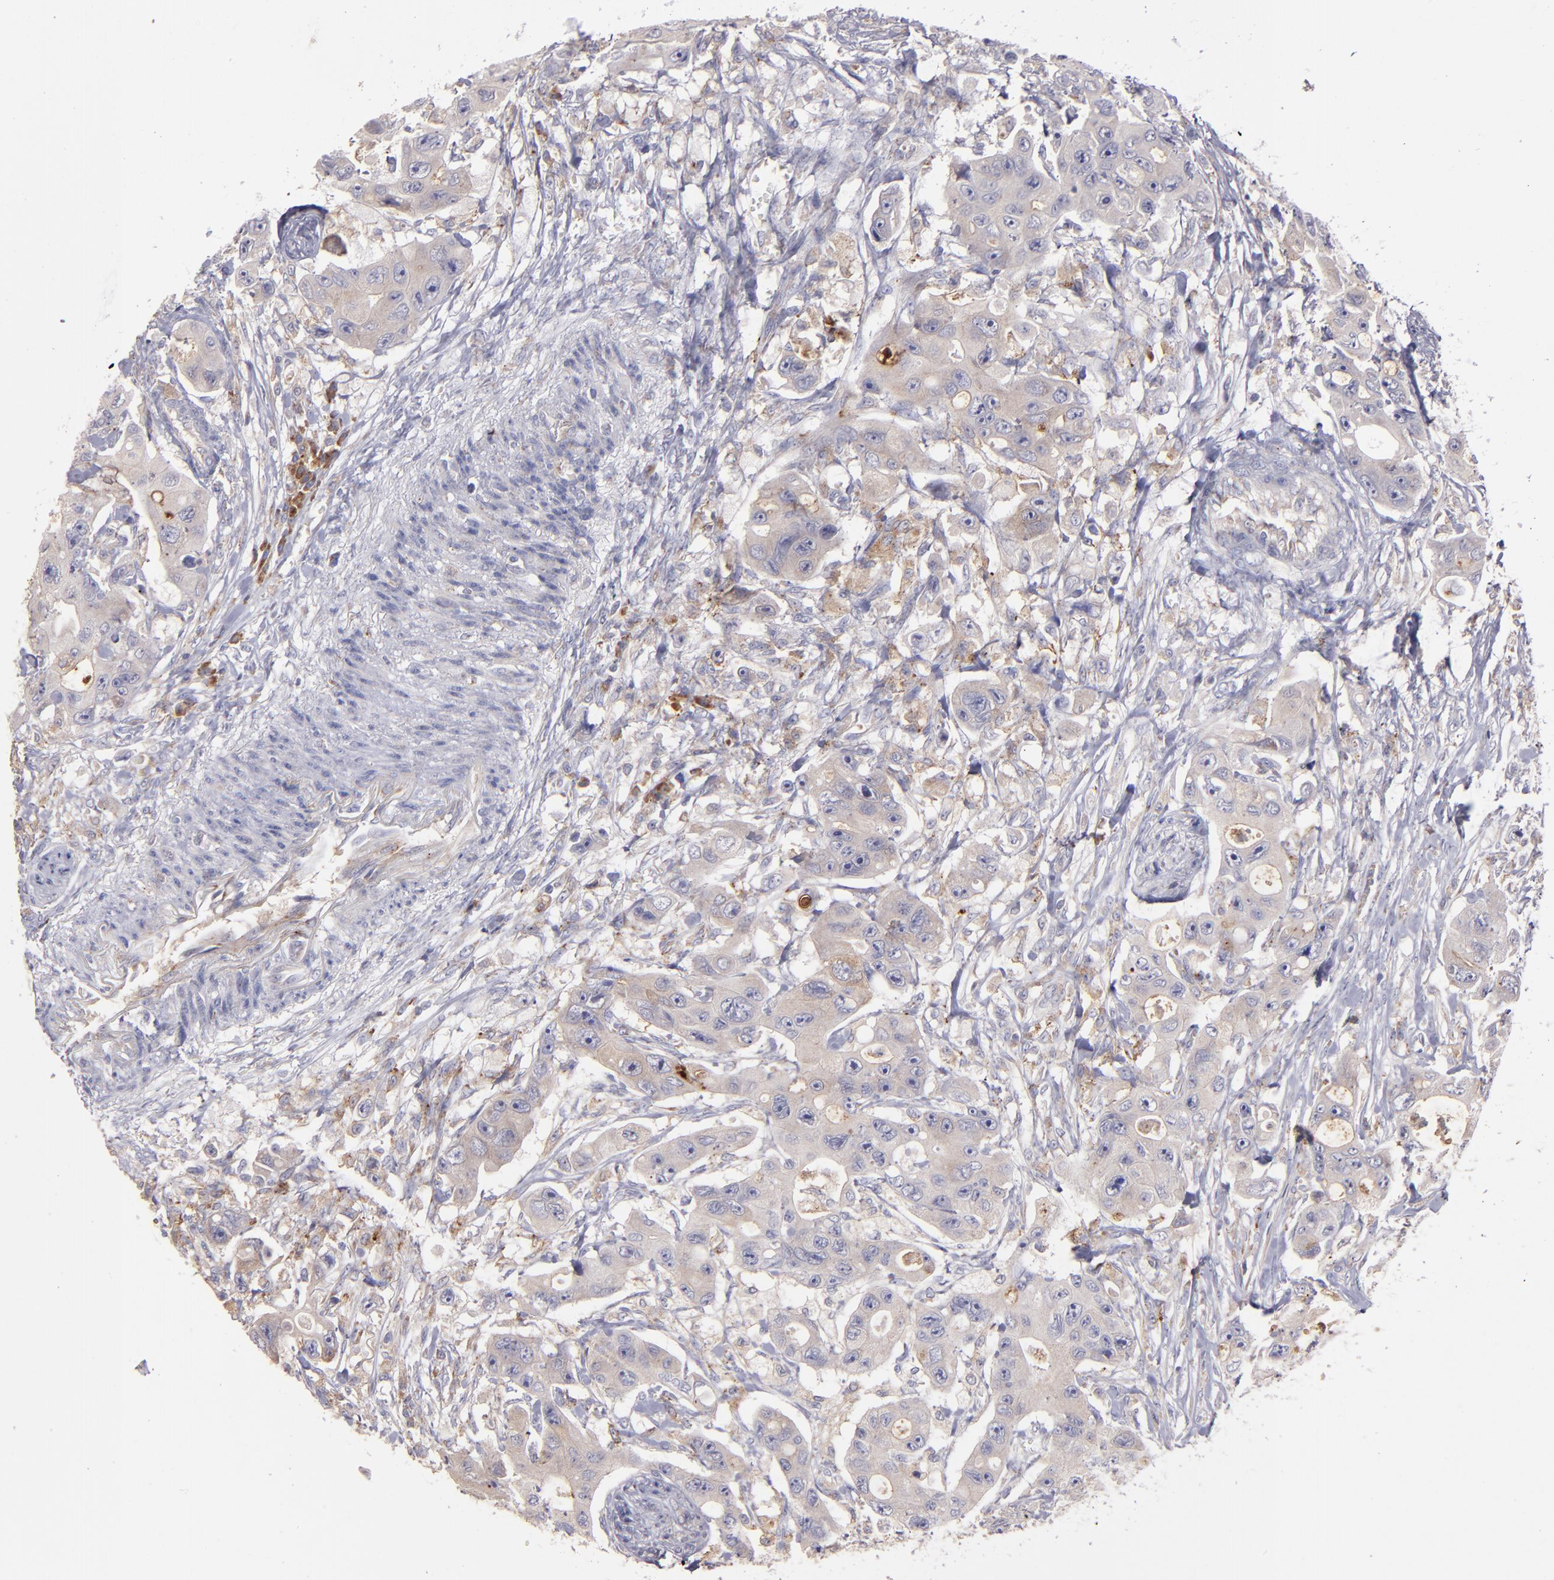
{"staining": {"intensity": "weak", "quantity": ">75%", "location": "cytoplasmic/membranous"}, "tissue": "colorectal cancer", "cell_type": "Tumor cells", "image_type": "cancer", "snomed": [{"axis": "morphology", "description": "Adenocarcinoma, NOS"}, {"axis": "topography", "description": "Colon"}], "caption": "Human colorectal adenocarcinoma stained for a protein (brown) displays weak cytoplasmic/membranous positive expression in approximately >75% of tumor cells.", "gene": "IFIH1", "patient": {"sex": "female", "age": 46}}